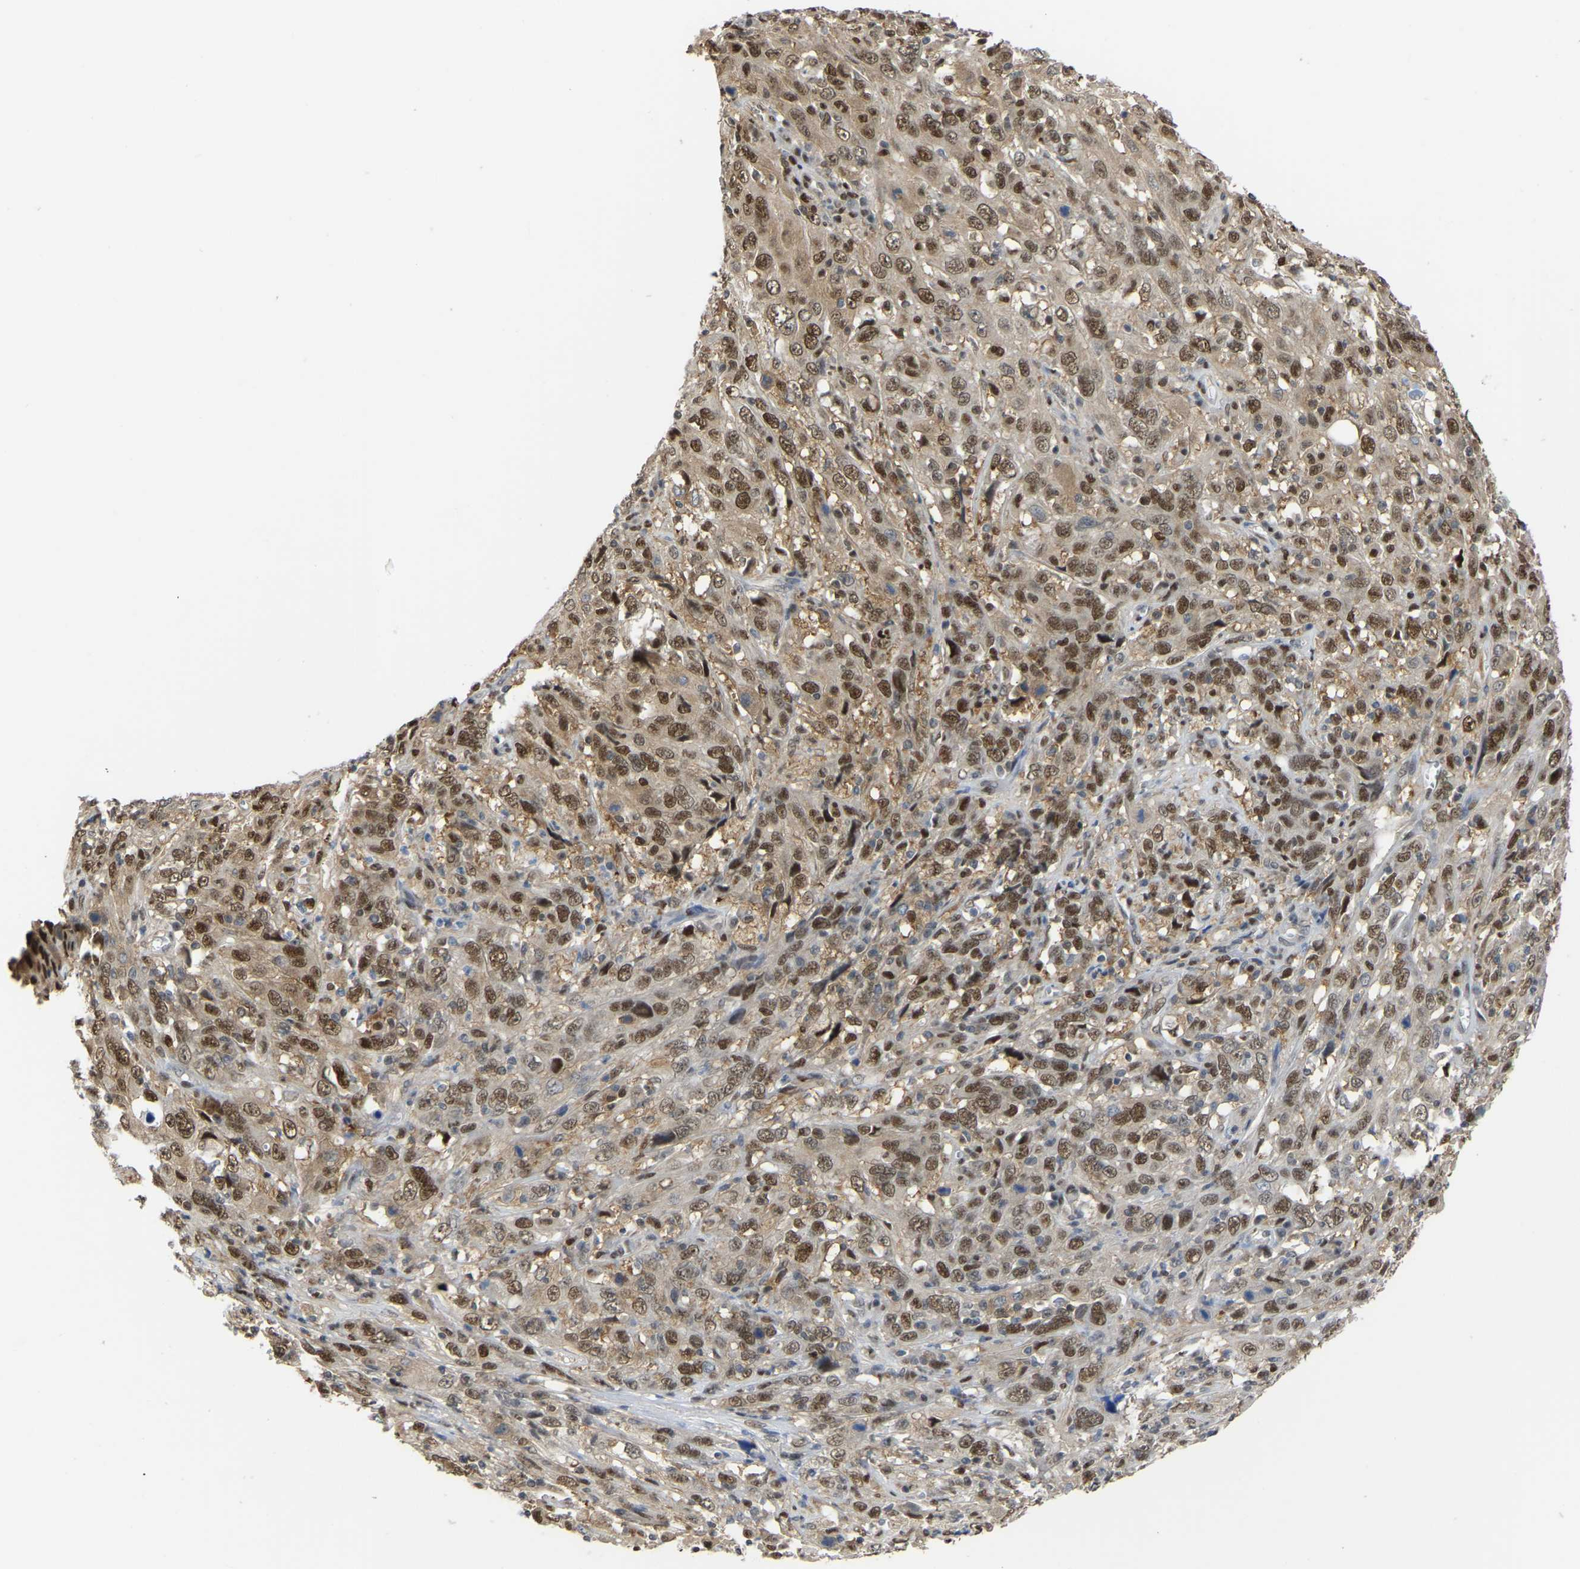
{"staining": {"intensity": "moderate", "quantity": ">75%", "location": "nuclear"}, "tissue": "cervical cancer", "cell_type": "Tumor cells", "image_type": "cancer", "snomed": [{"axis": "morphology", "description": "Squamous cell carcinoma, NOS"}, {"axis": "topography", "description": "Cervix"}], "caption": "Cervical squamous cell carcinoma was stained to show a protein in brown. There is medium levels of moderate nuclear positivity in approximately >75% of tumor cells. (Stains: DAB in brown, nuclei in blue, Microscopy: brightfield microscopy at high magnification).", "gene": "KLRG2", "patient": {"sex": "female", "age": 46}}